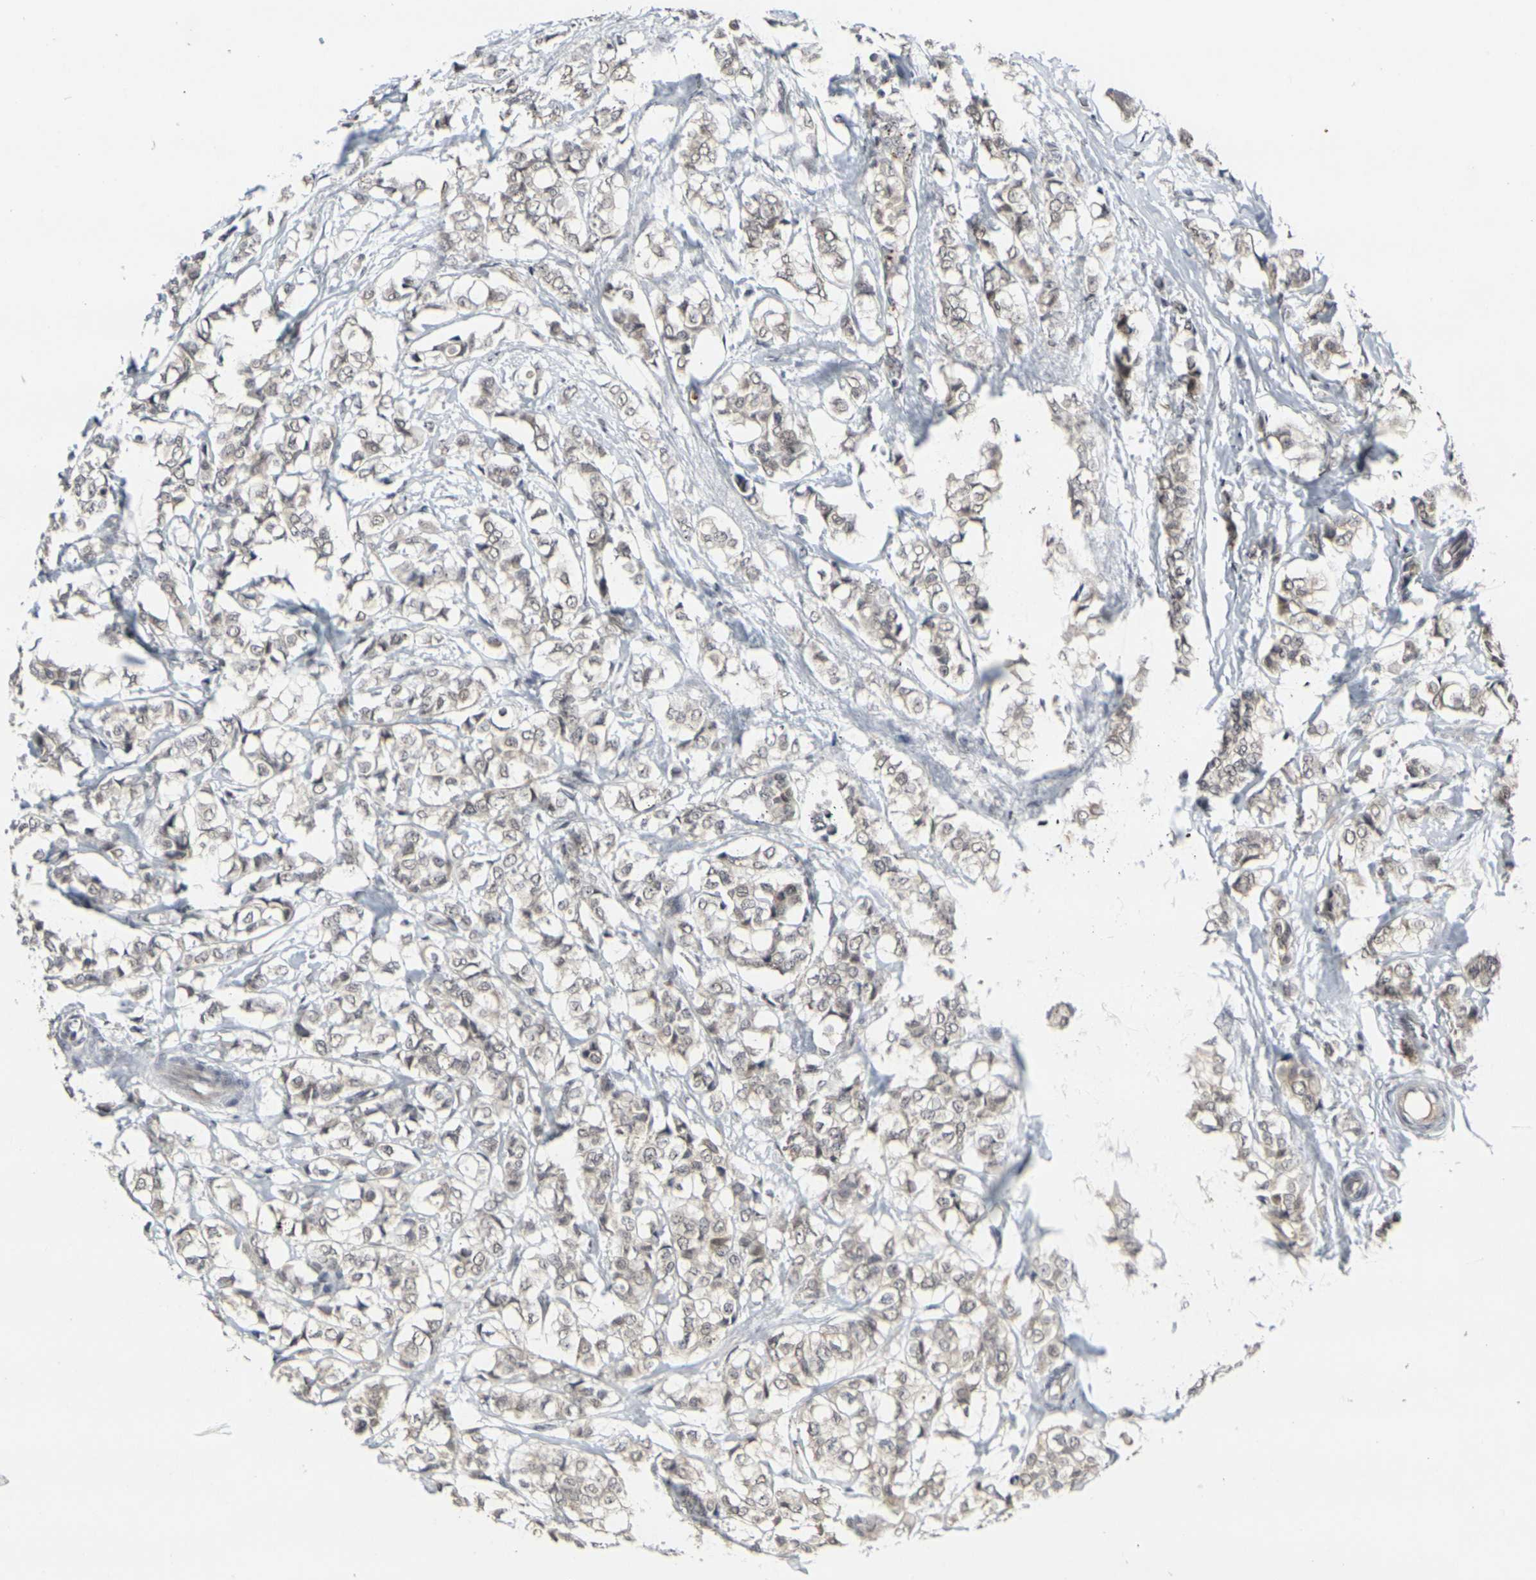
{"staining": {"intensity": "negative", "quantity": "none", "location": "none"}, "tissue": "breast cancer", "cell_type": "Tumor cells", "image_type": "cancer", "snomed": [{"axis": "morphology", "description": "Lobular carcinoma"}, {"axis": "topography", "description": "Breast"}], "caption": "This is an immunohistochemistry (IHC) histopathology image of human breast lobular carcinoma. There is no expression in tumor cells.", "gene": "GPR19", "patient": {"sex": "female", "age": 60}}